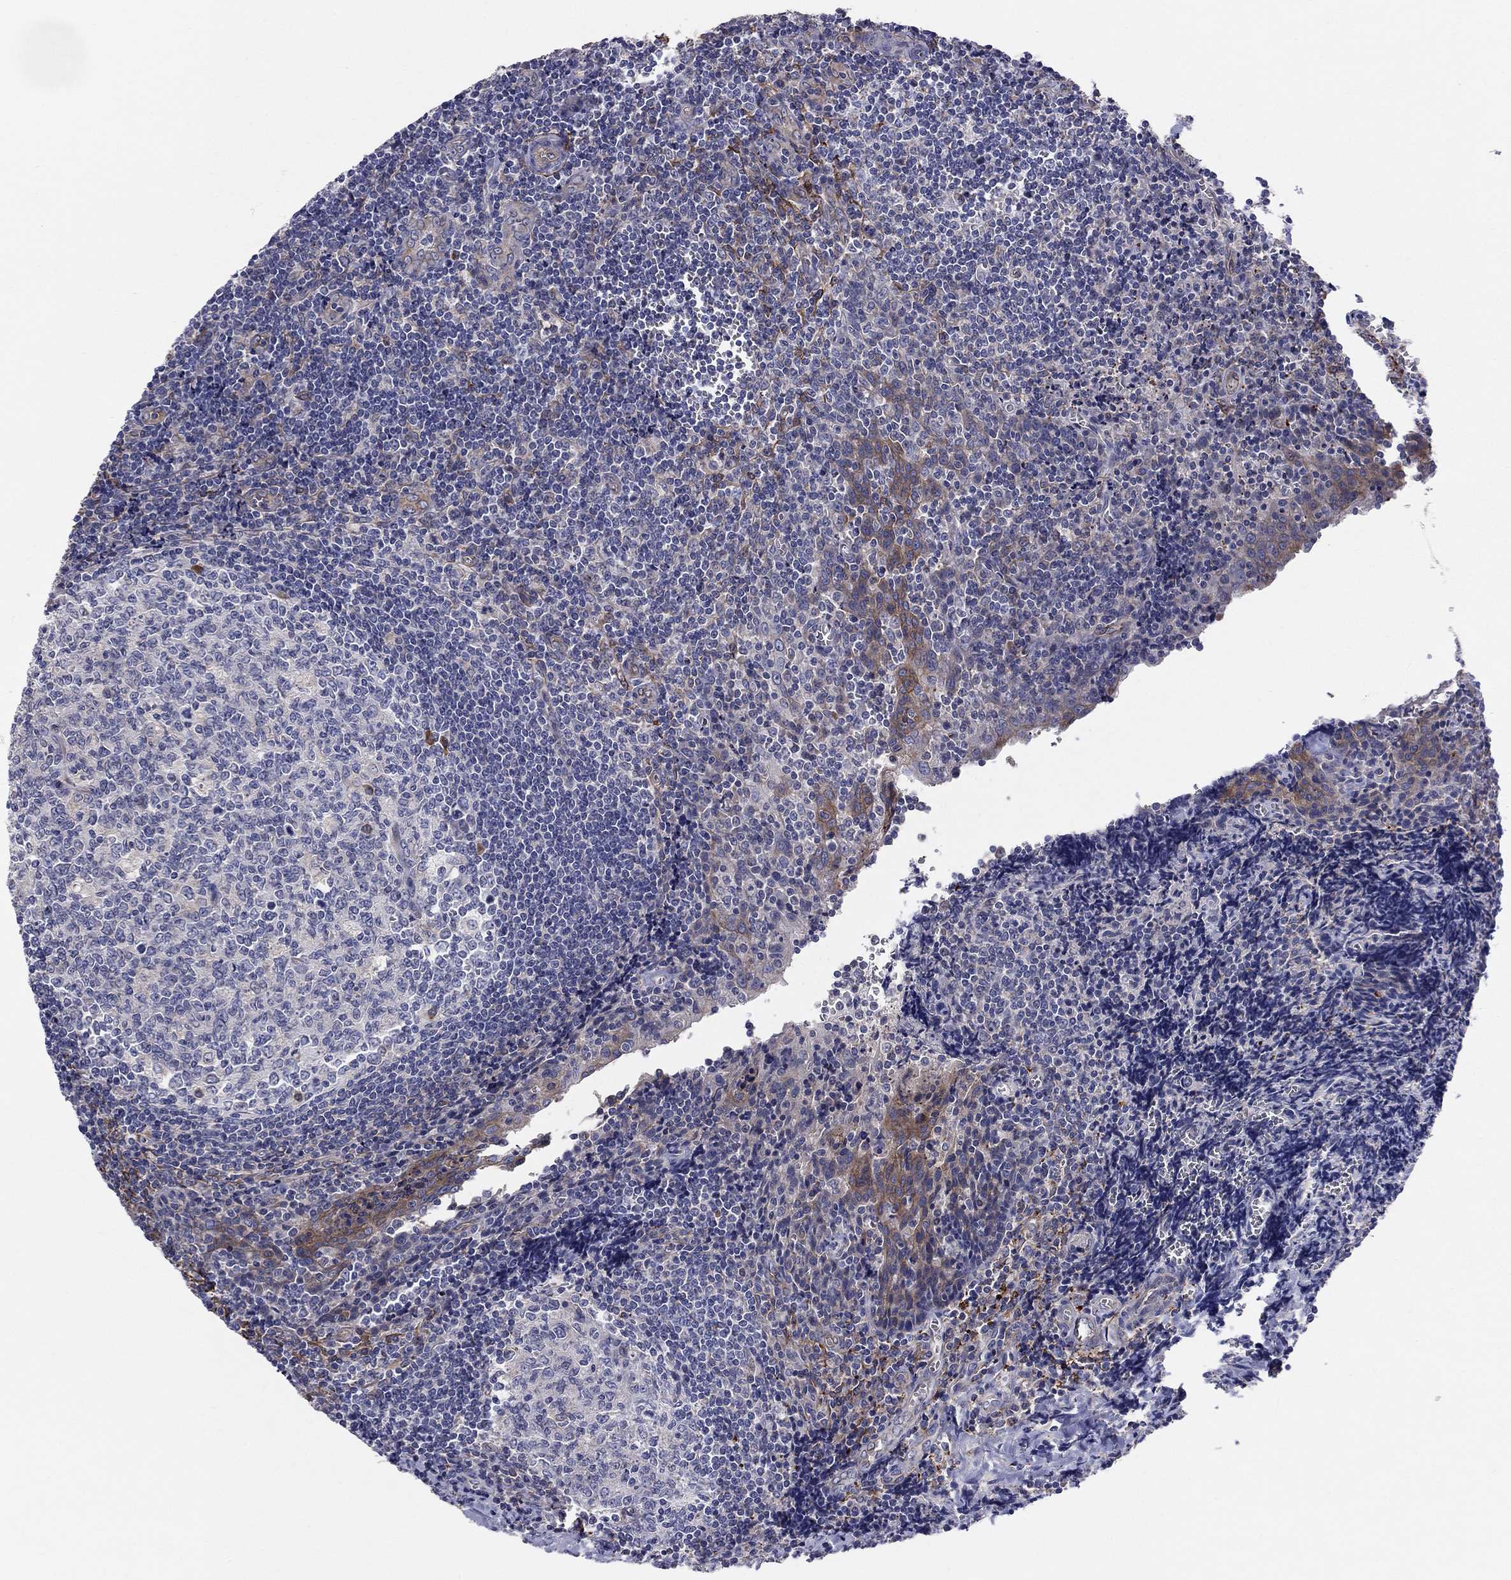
{"staining": {"intensity": "negative", "quantity": "none", "location": "none"}, "tissue": "tonsil", "cell_type": "Germinal center cells", "image_type": "normal", "snomed": [{"axis": "morphology", "description": "Normal tissue, NOS"}, {"axis": "morphology", "description": "Inflammation, NOS"}, {"axis": "topography", "description": "Tonsil"}], "caption": "A high-resolution photomicrograph shows IHC staining of unremarkable tonsil, which shows no significant staining in germinal center cells. Brightfield microscopy of immunohistochemistry (IHC) stained with DAB (3,3'-diaminobenzidine) (brown) and hematoxylin (blue), captured at high magnification.", "gene": "EMP2", "patient": {"sex": "female", "age": 31}}